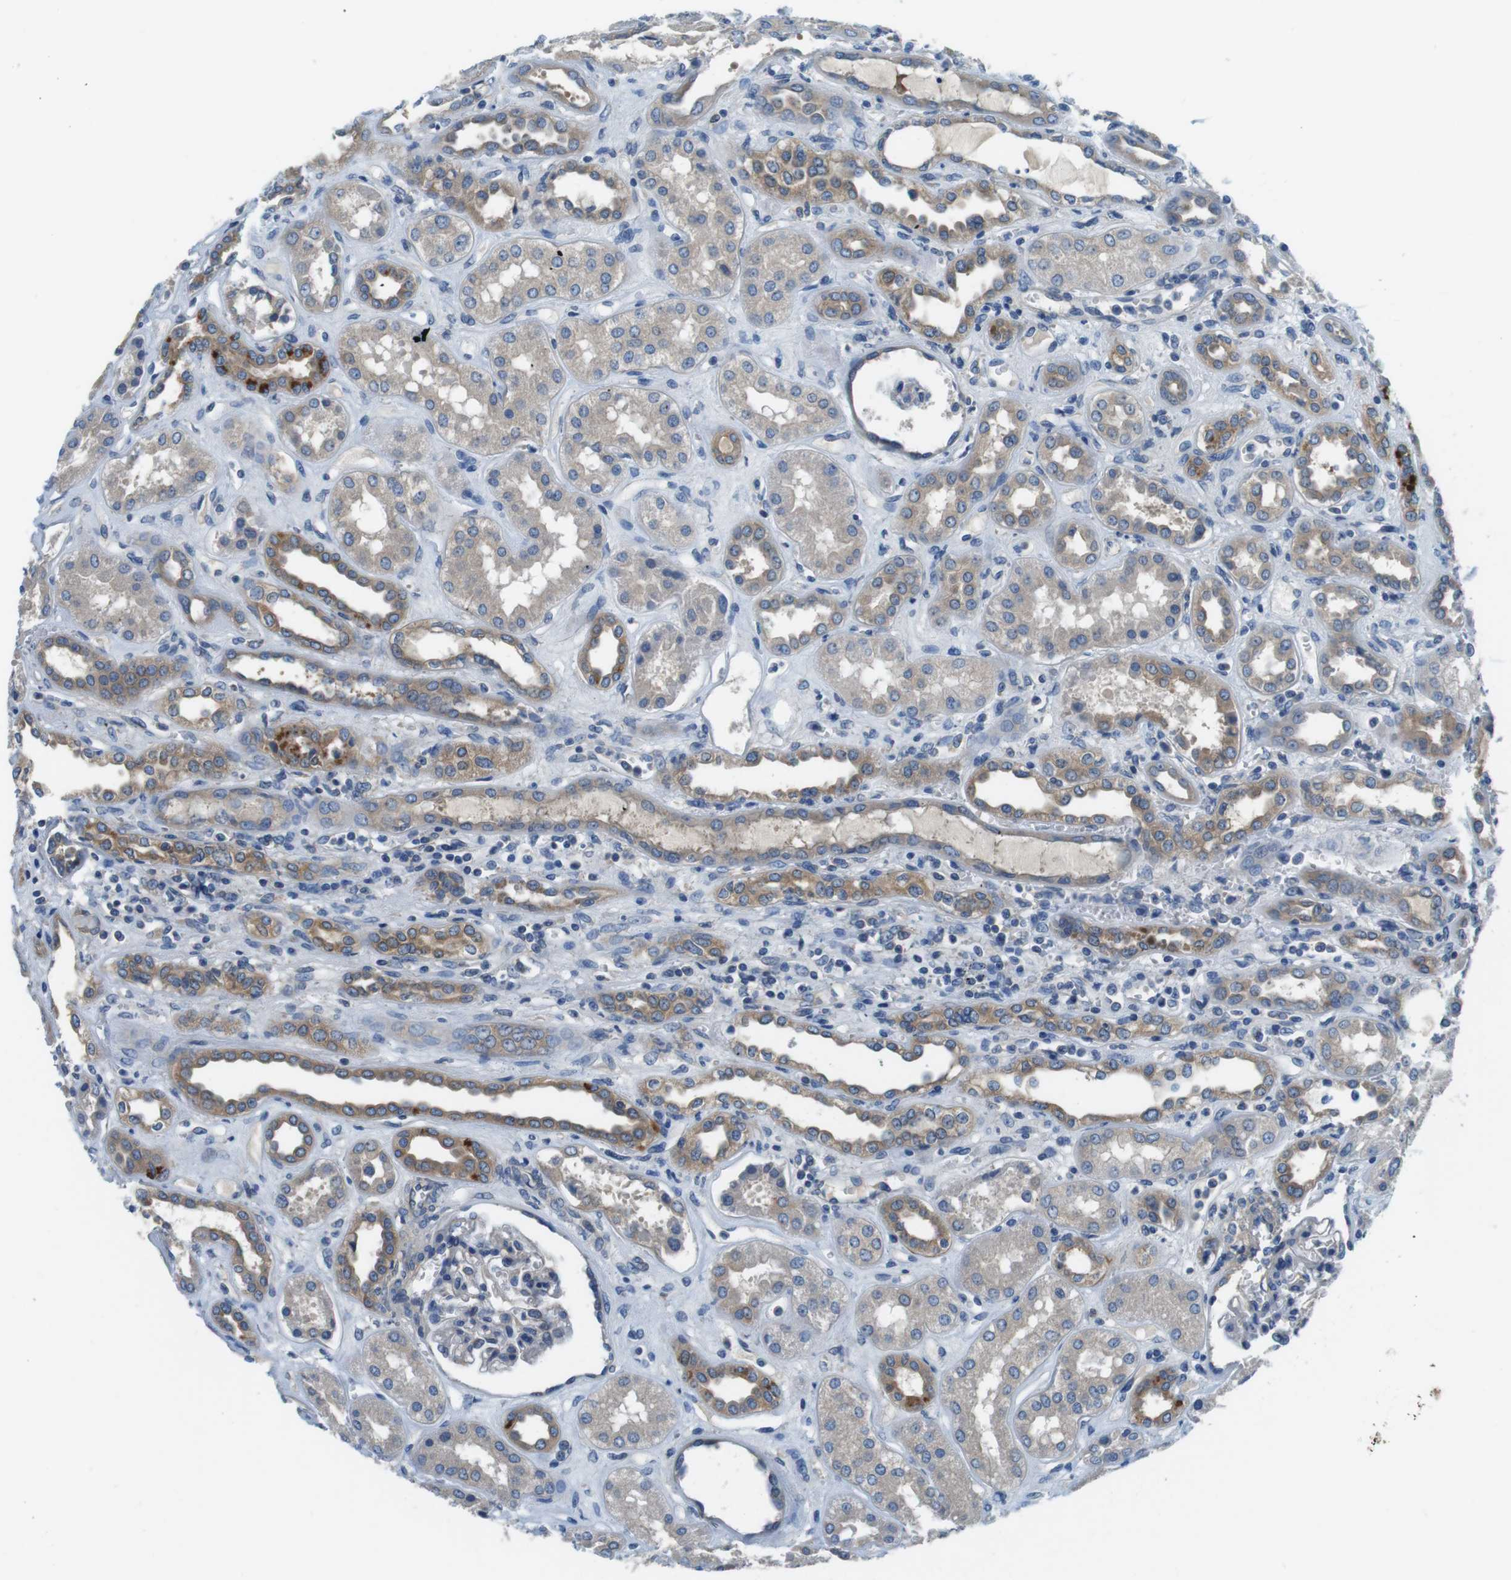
{"staining": {"intensity": "negative", "quantity": "none", "location": "none"}, "tissue": "kidney", "cell_type": "Cells in glomeruli", "image_type": "normal", "snomed": [{"axis": "morphology", "description": "Normal tissue, NOS"}, {"axis": "topography", "description": "Kidney"}], "caption": "This is an immunohistochemistry image of normal kidney. There is no staining in cells in glomeruli.", "gene": "DENND4C", "patient": {"sex": "male", "age": 59}}